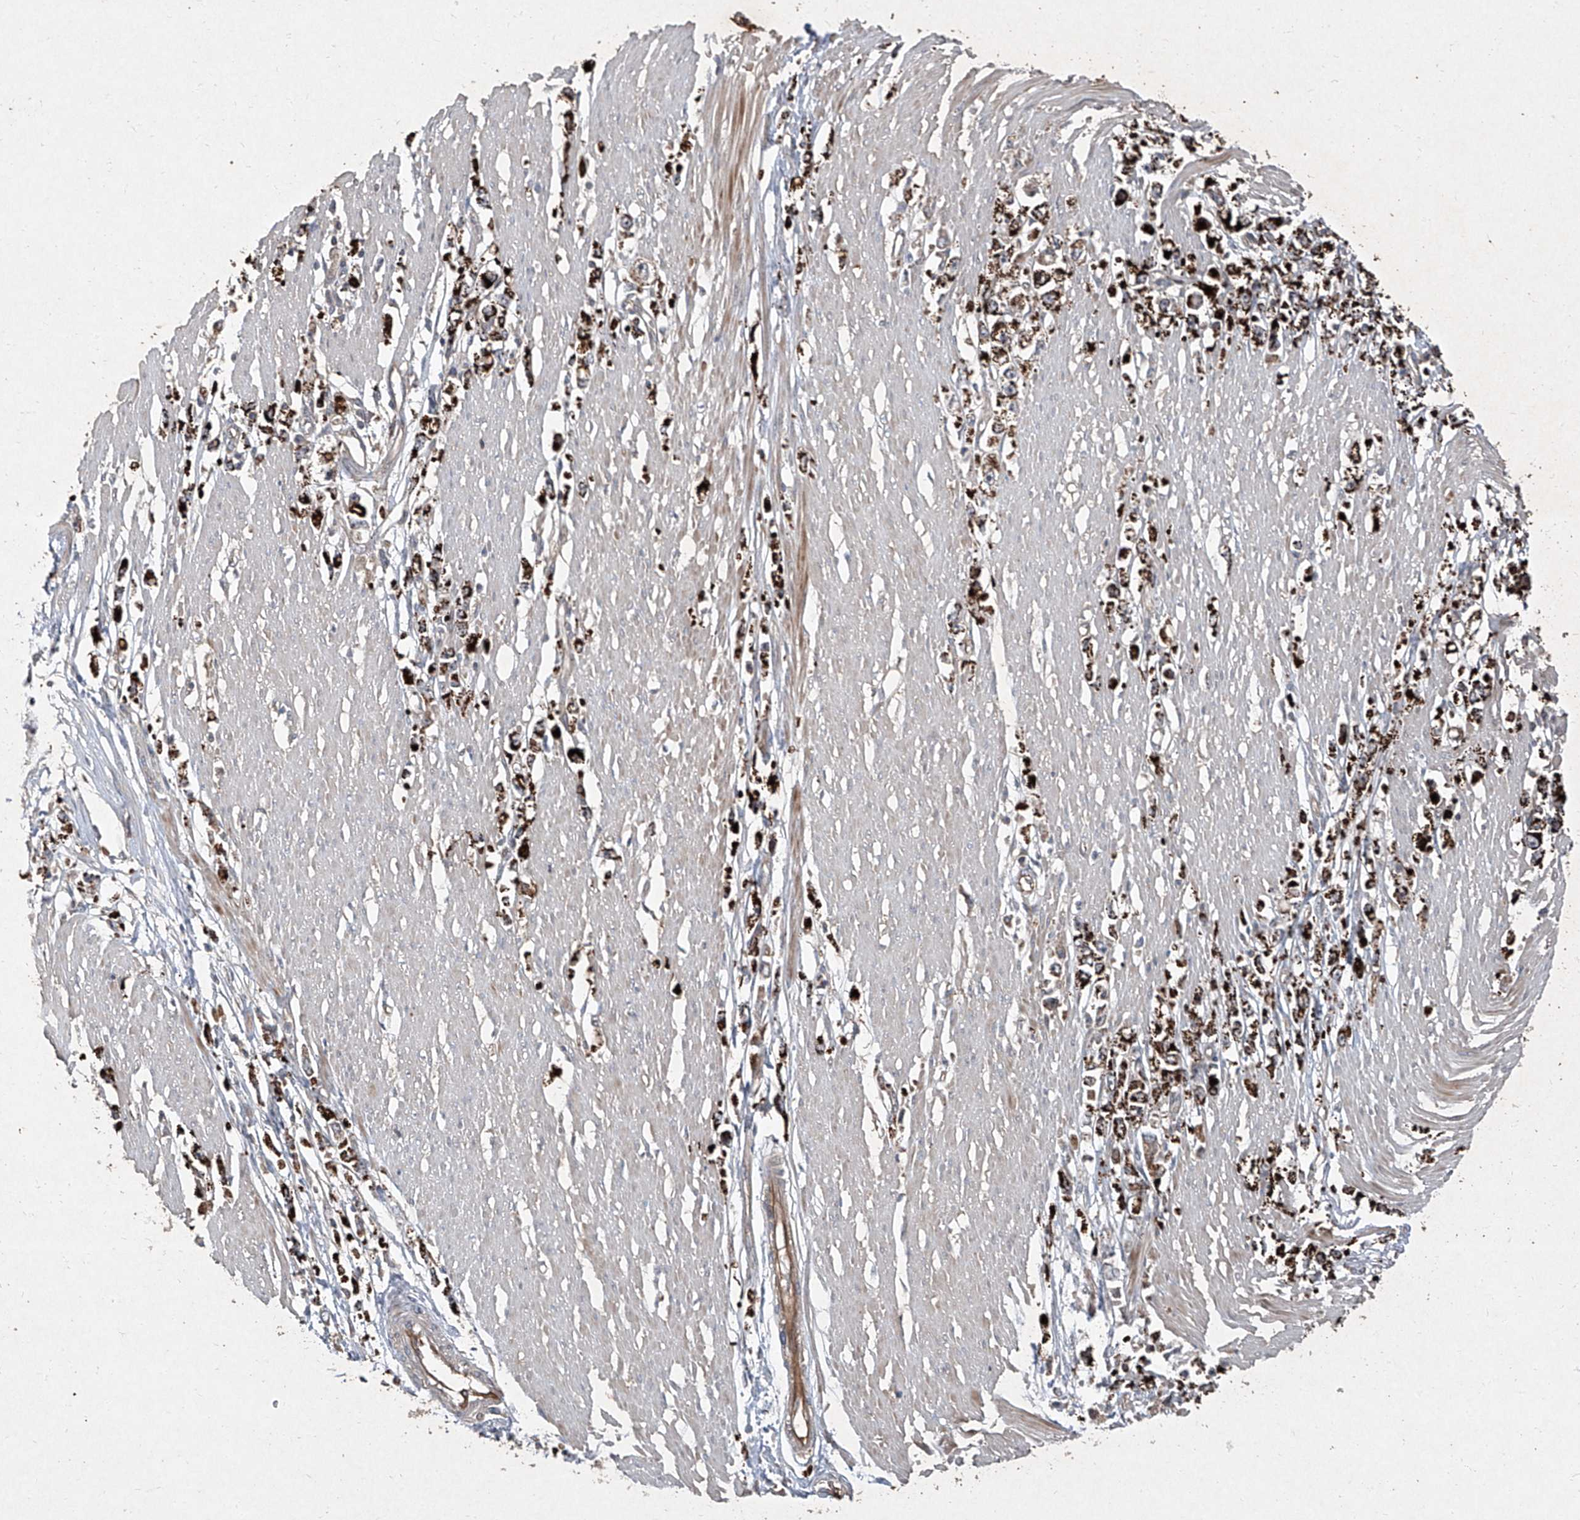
{"staining": {"intensity": "strong", "quantity": ">75%", "location": "cytoplasmic/membranous"}, "tissue": "stomach cancer", "cell_type": "Tumor cells", "image_type": "cancer", "snomed": [{"axis": "morphology", "description": "Adenocarcinoma, NOS"}, {"axis": "topography", "description": "Stomach"}], "caption": "The micrograph demonstrates a brown stain indicating the presence of a protein in the cytoplasmic/membranous of tumor cells in adenocarcinoma (stomach). The protein is stained brown, and the nuclei are stained in blue (DAB IHC with brightfield microscopy, high magnification).", "gene": "CCN1", "patient": {"sex": "female", "age": 59}}